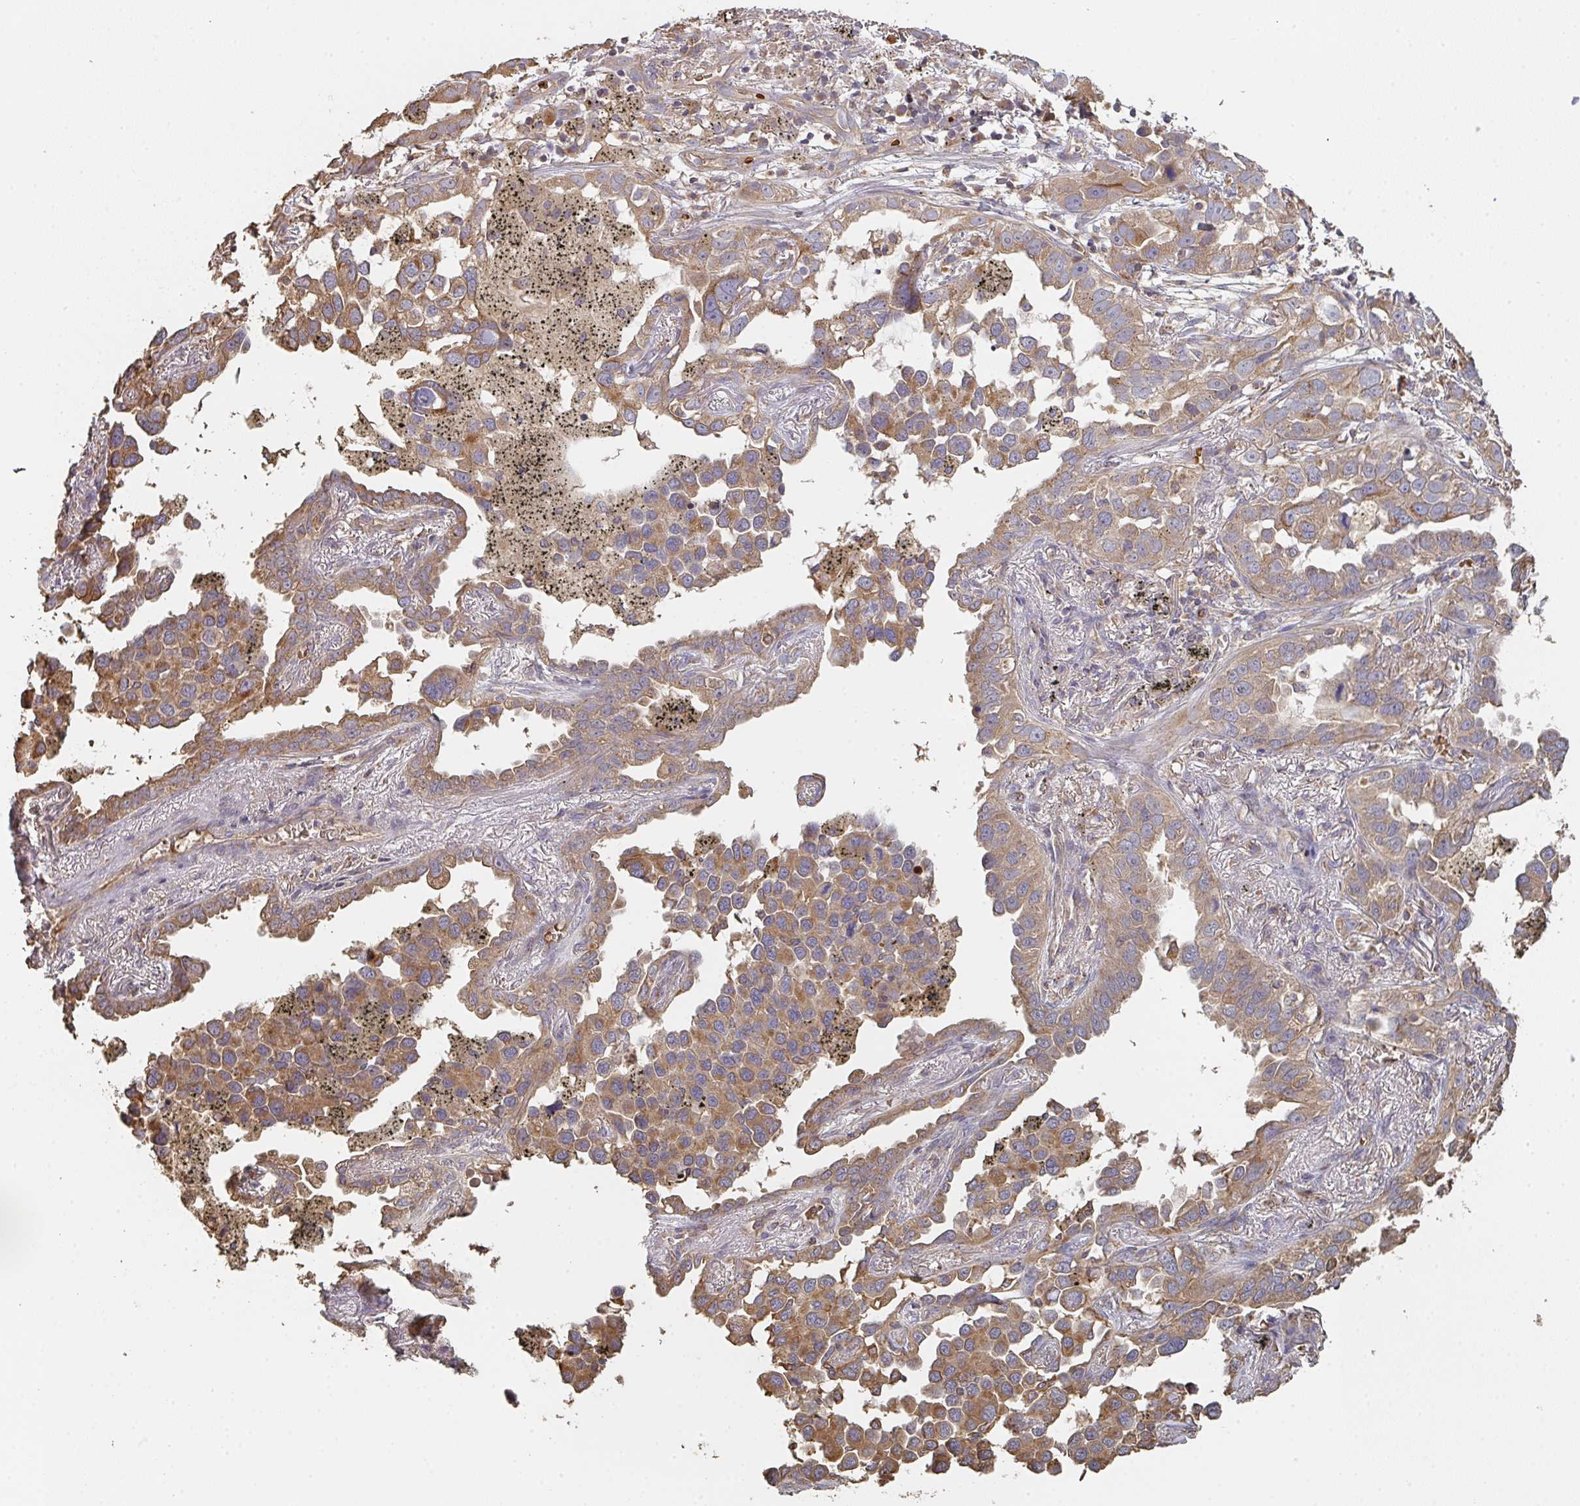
{"staining": {"intensity": "moderate", "quantity": ">75%", "location": "cytoplasmic/membranous"}, "tissue": "lung cancer", "cell_type": "Tumor cells", "image_type": "cancer", "snomed": [{"axis": "morphology", "description": "Adenocarcinoma, NOS"}, {"axis": "topography", "description": "Lung"}], "caption": "Immunohistochemistry (IHC) image of neoplastic tissue: lung cancer (adenocarcinoma) stained using IHC shows medium levels of moderate protein expression localized specifically in the cytoplasmic/membranous of tumor cells, appearing as a cytoplasmic/membranous brown color.", "gene": "POLG", "patient": {"sex": "male", "age": 67}}